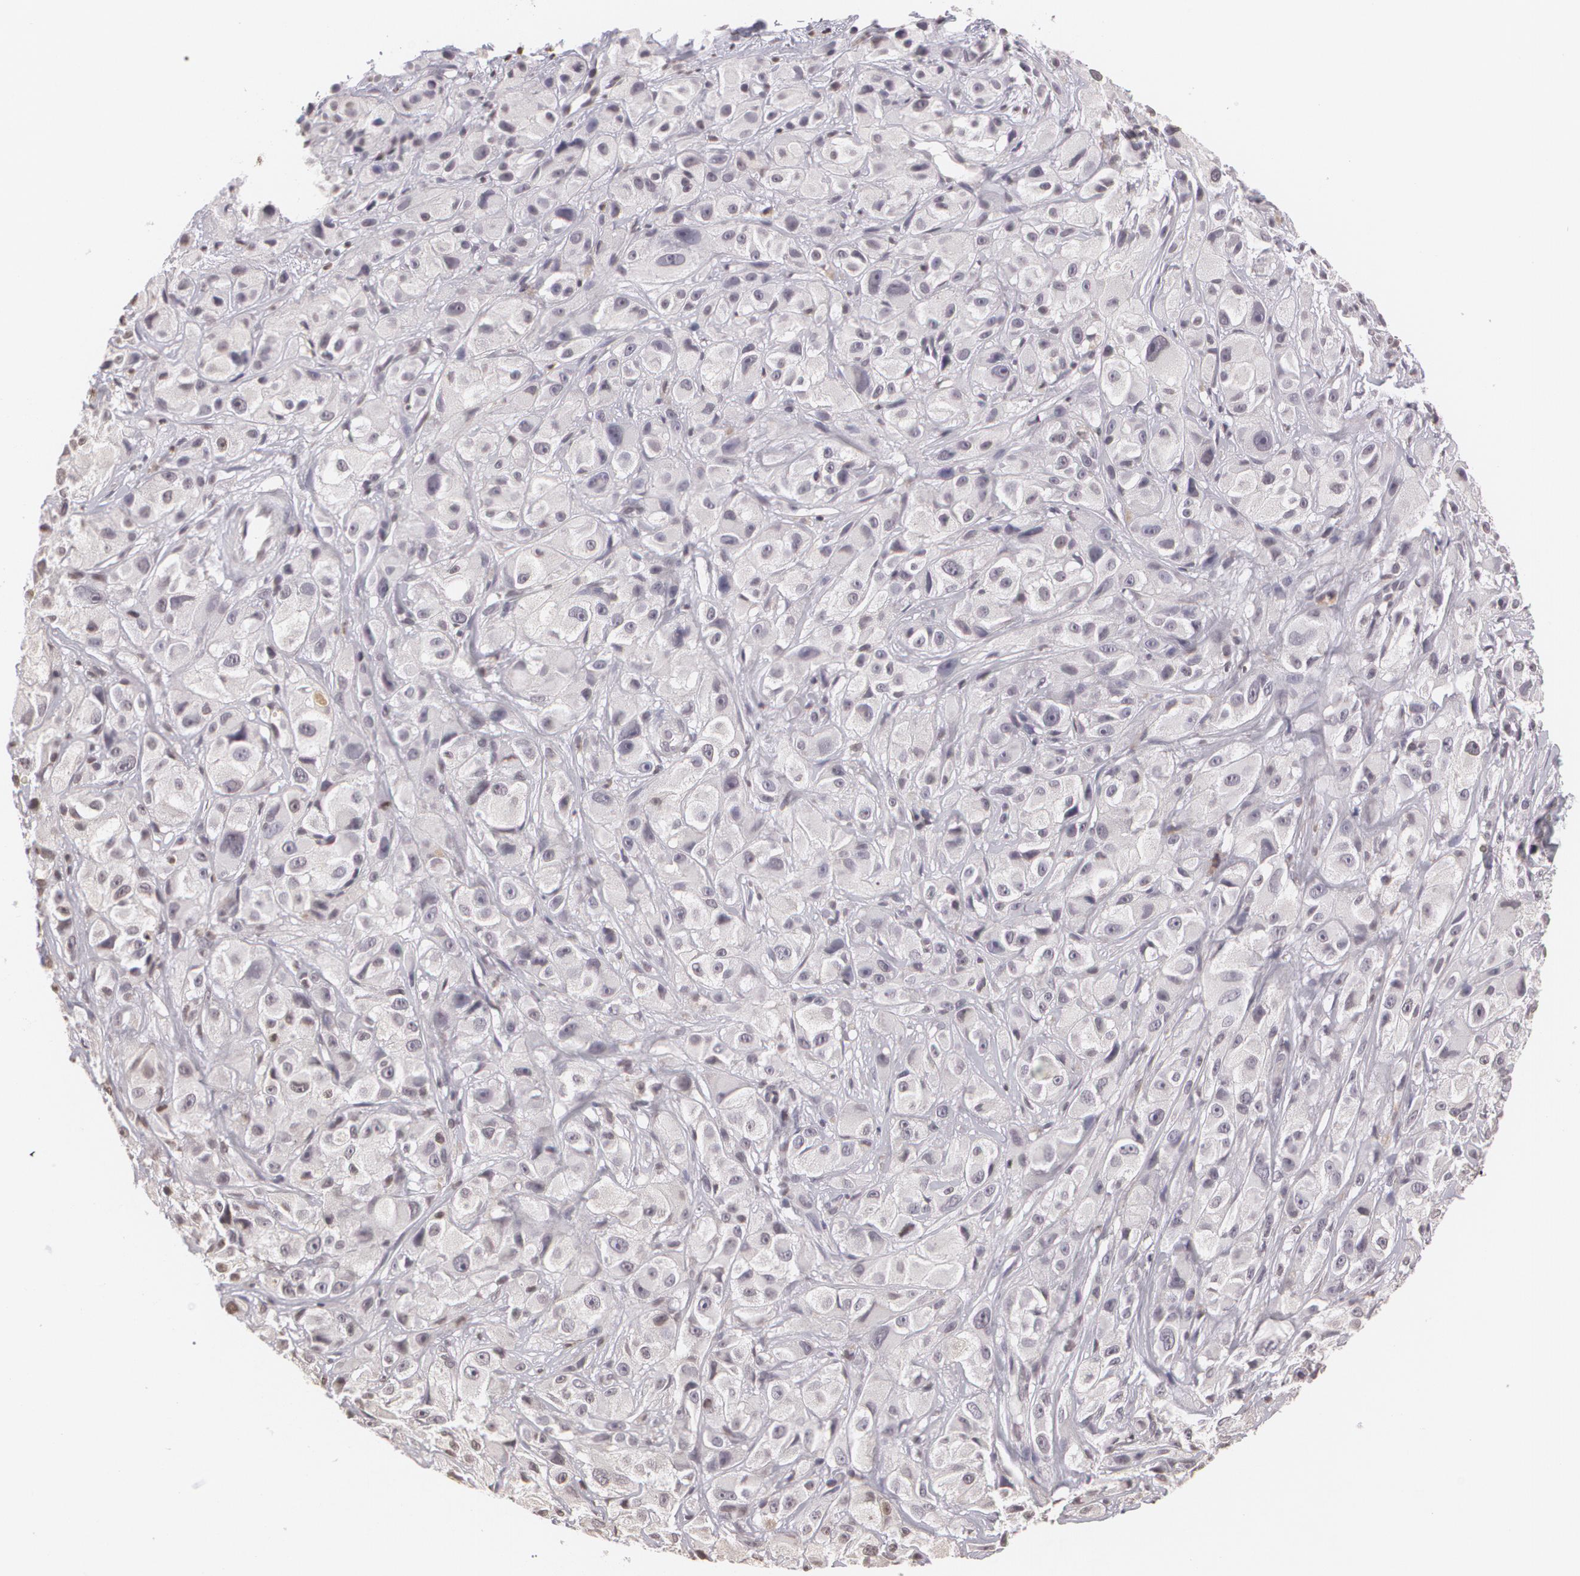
{"staining": {"intensity": "negative", "quantity": "none", "location": "none"}, "tissue": "melanoma", "cell_type": "Tumor cells", "image_type": "cancer", "snomed": [{"axis": "morphology", "description": "Malignant melanoma, NOS"}, {"axis": "topography", "description": "Skin"}], "caption": "Malignant melanoma was stained to show a protein in brown. There is no significant expression in tumor cells. The staining is performed using DAB brown chromogen with nuclei counter-stained in using hematoxylin.", "gene": "MUC1", "patient": {"sex": "male", "age": 56}}